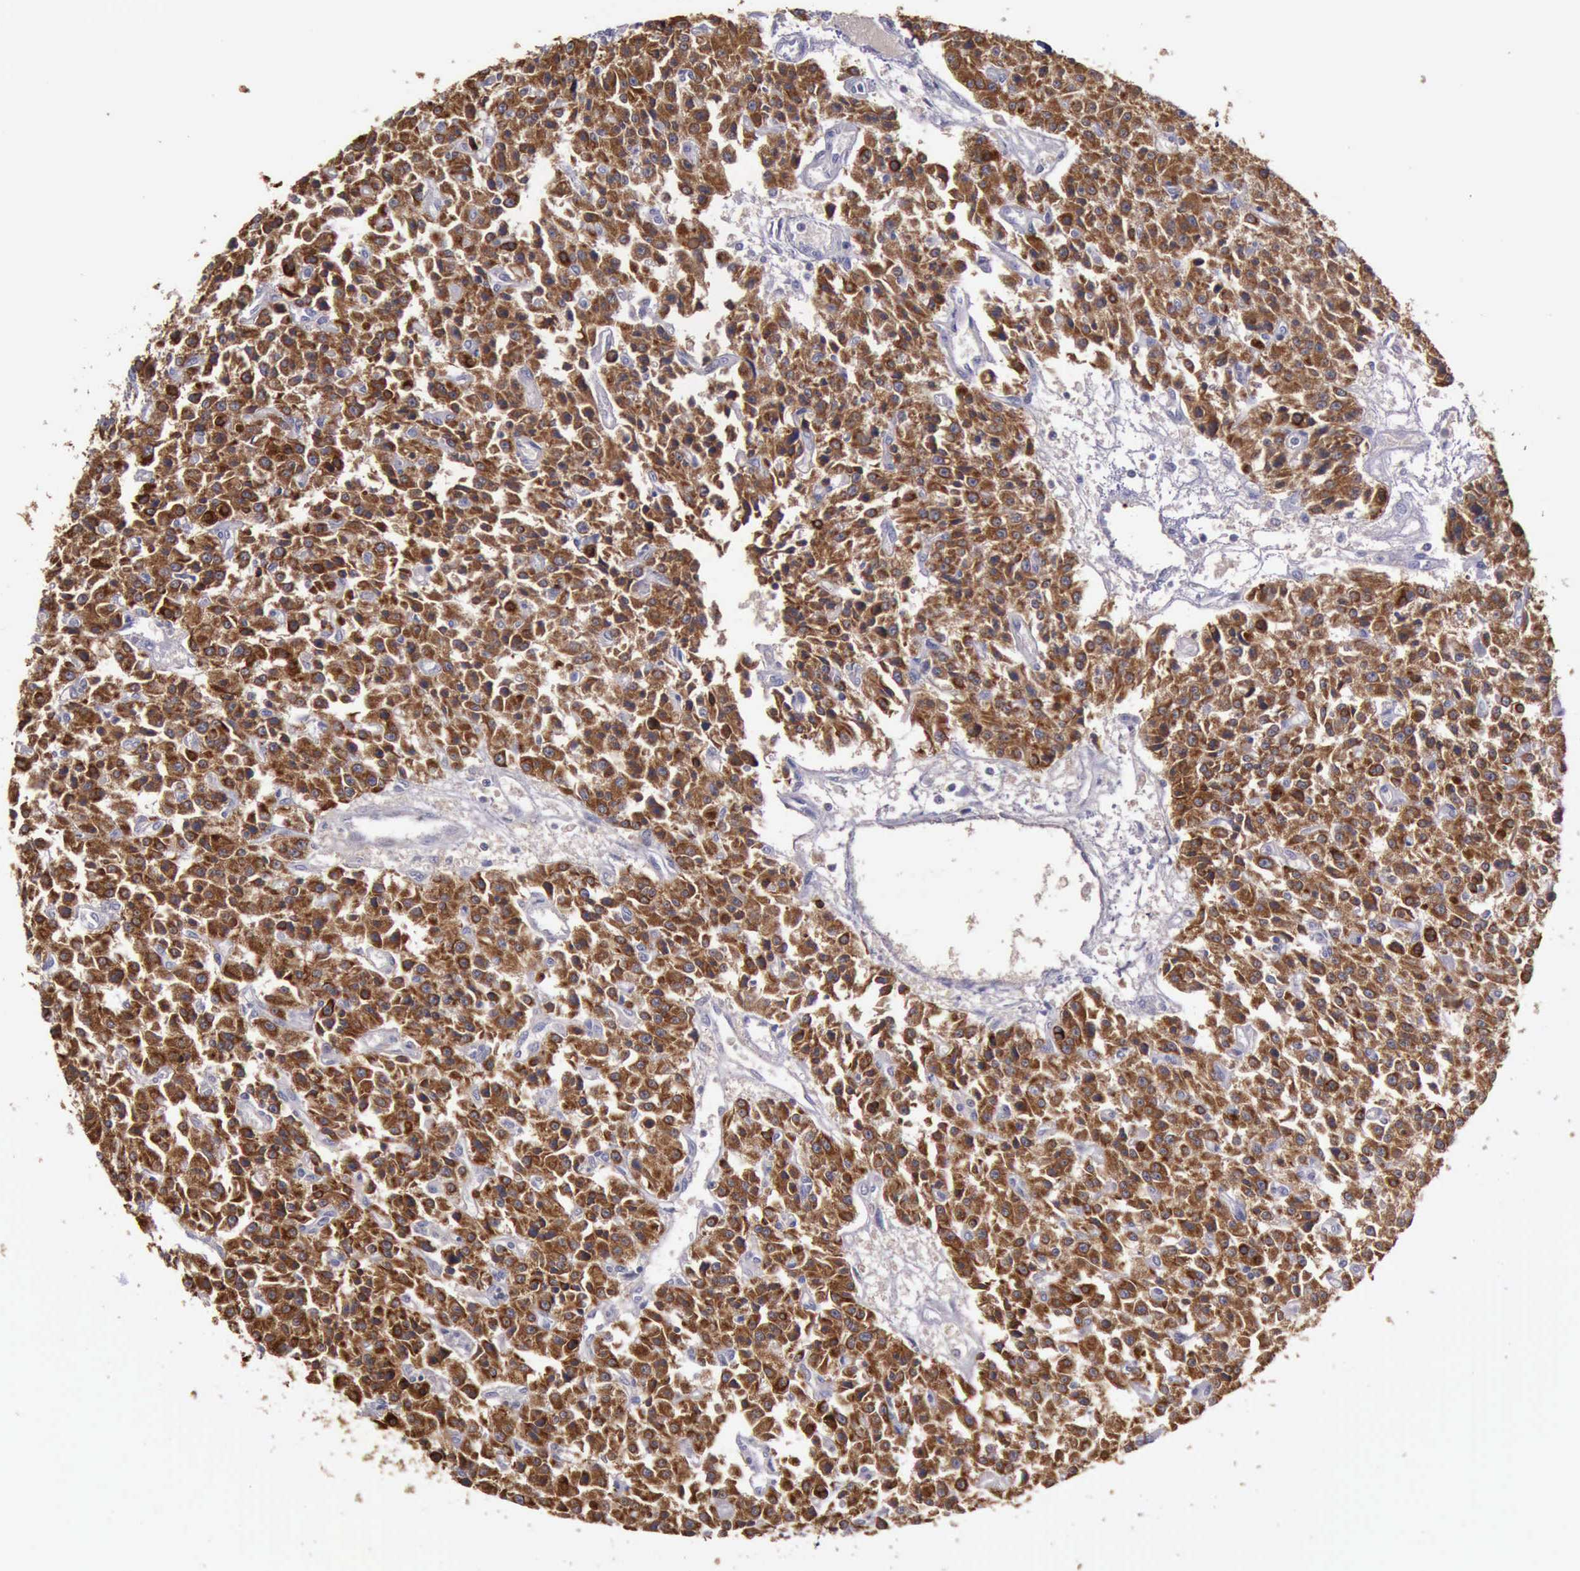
{"staining": {"intensity": "strong", "quantity": ">75%", "location": "cytoplasmic/membranous"}, "tissue": "carcinoid", "cell_type": "Tumor cells", "image_type": "cancer", "snomed": [{"axis": "morphology", "description": "Carcinoid, malignant, NOS"}, {"axis": "topography", "description": "Stomach"}], "caption": "Malignant carcinoid stained for a protein (brown) shows strong cytoplasmic/membranous positive expression in approximately >75% of tumor cells.", "gene": "RAB39B", "patient": {"sex": "female", "age": 76}}